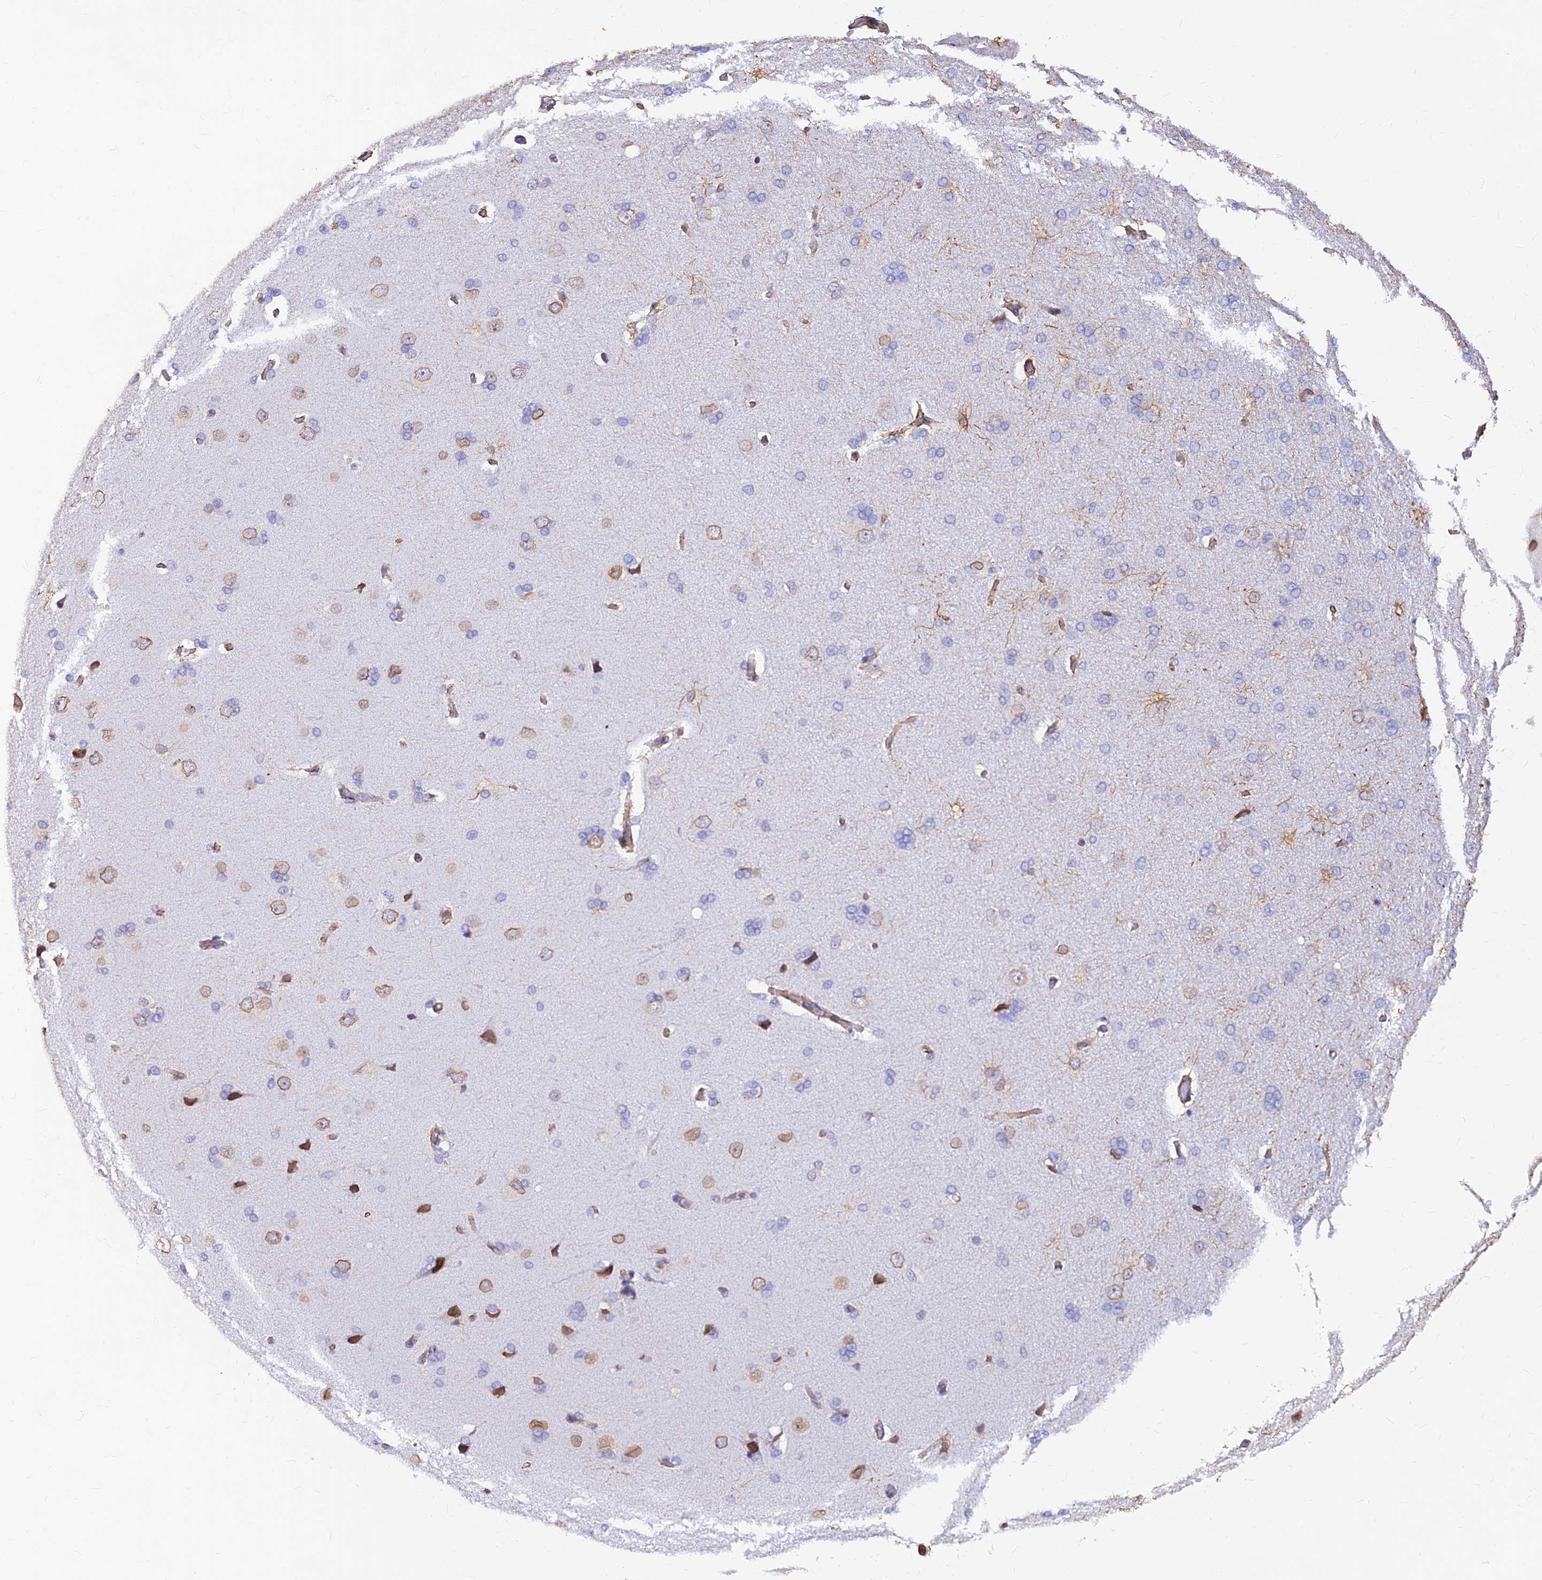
{"staining": {"intensity": "moderate", "quantity": "25%-75%", "location": "cytoplasmic/membranous"}, "tissue": "cerebral cortex", "cell_type": "Endothelial cells", "image_type": "normal", "snomed": [{"axis": "morphology", "description": "Normal tissue, NOS"}, {"axis": "topography", "description": "Cerebral cortex"}], "caption": "Moderate cytoplasmic/membranous protein positivity is seen in about 25%-75% of endothelial cells in cerebral cortex. (DAB (3,3'-diaminobenzidine) = brown stain, brightfield microscopy at high magnification).", "gene": "ALDH1L2", "patient": {"sex": "male", "age": 62}}